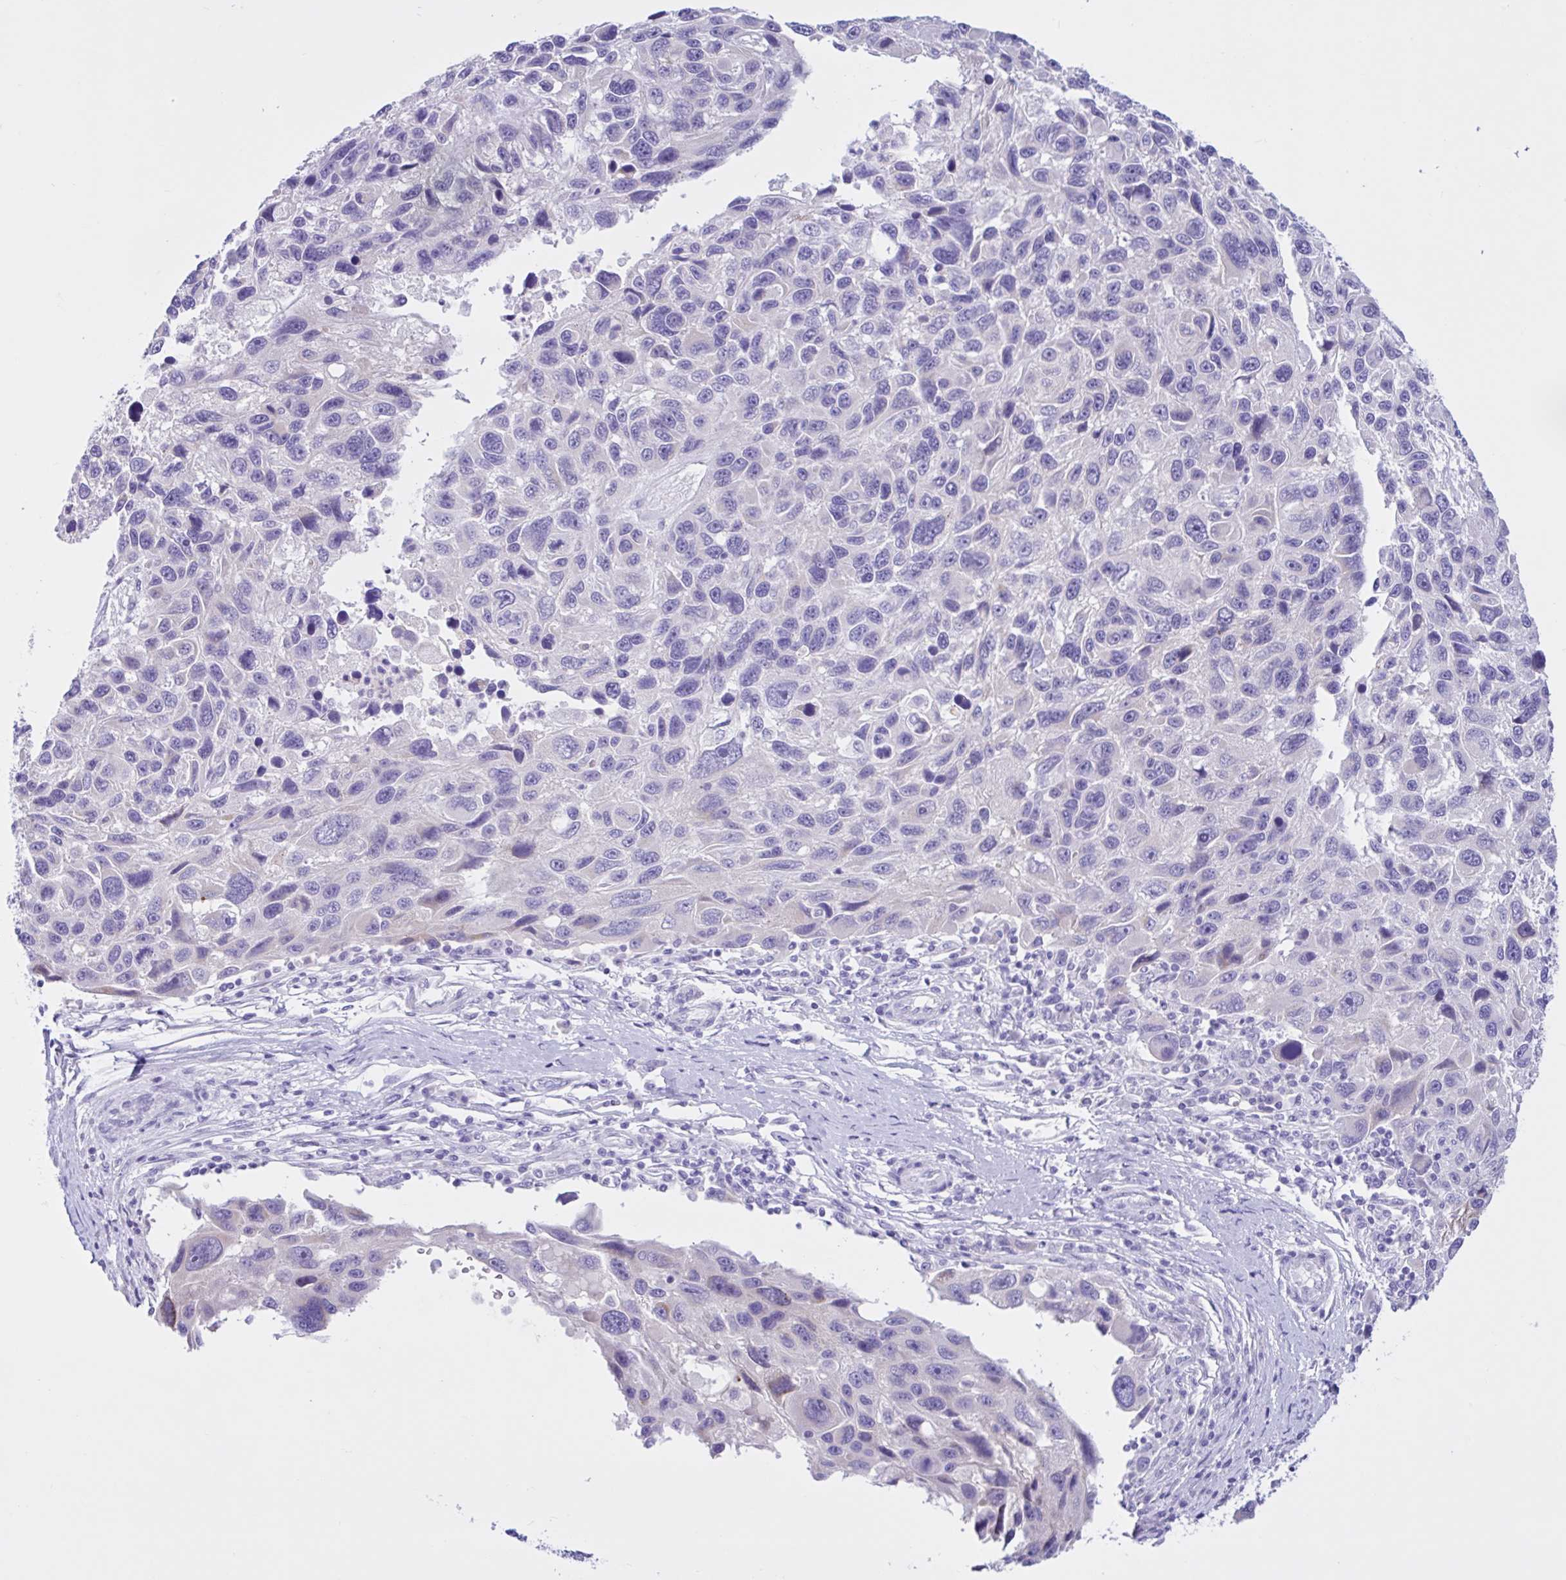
{"staining": {"intensity": "negative", "quantity": "none", "location": "none"}, "tissue": "melanoma", "cell_type": "Tumor cells", "image_type": "cancer", "snomed": [{"axis": "morphology", "description": "Malignant melanoma, NOS"}, {"axis": "topography", "description": "Skin"}], "caption": "Tumor cells are negative for brown protein staining in malignant melanoma.", "gene": "CYP19A1", "patient": {"sex": "male", "age": 53}}